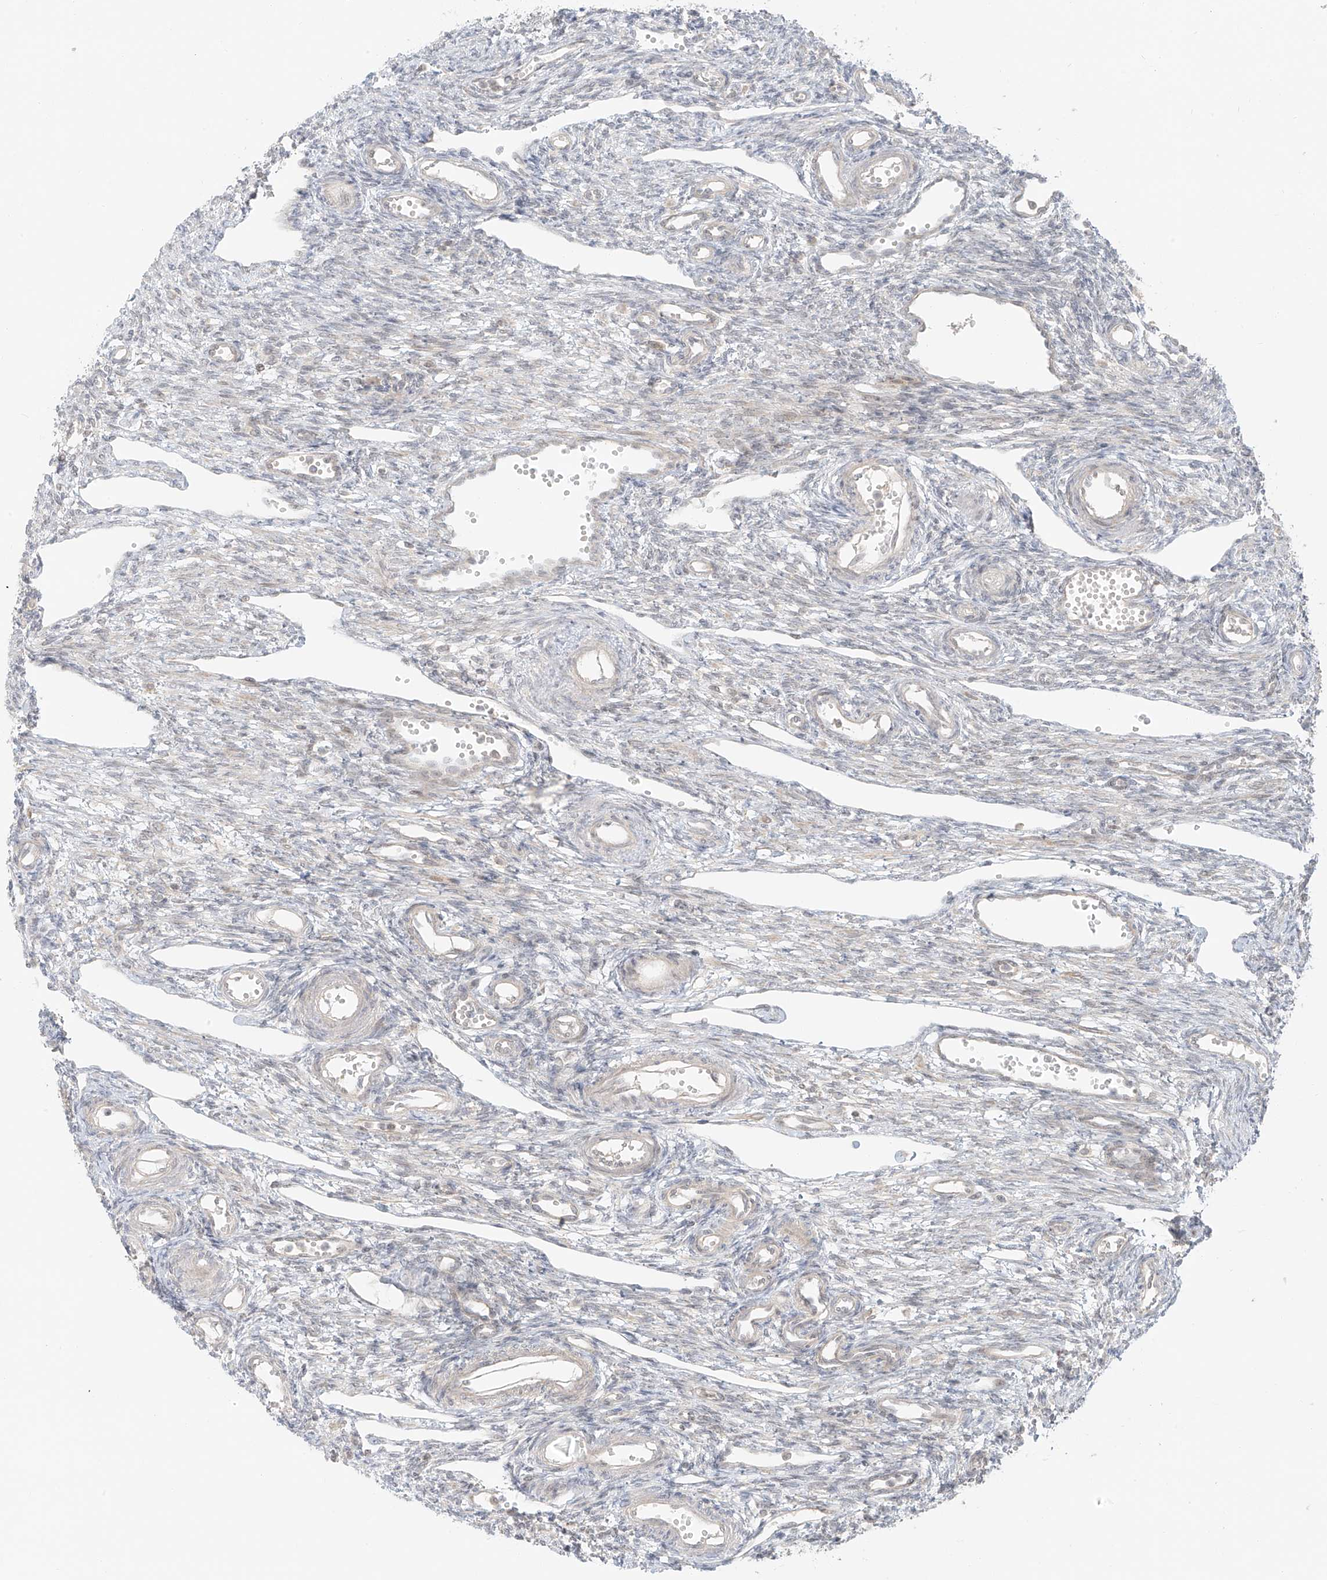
{"staining": {"intensity": "negative", "quantity": "none", "location": "none"}, "tissue": "ovary", "cell_type": "Follicle cells", "image_type": "normal", "snomed": [{"axis": "morphology", "description": "Normal tissue, NOS"}, {"axis": "morphology", "description": "Cyst, NOS"}, {"axis": "topography", "description": "Ovary"}], "caption": "The immunohistochemistry image has no significant staining in follicle cells of ovary. (Stains: DAB (3,3'-diaminobenzidine) IHC with hematoxylin counter stain, Microscopy: brightfield microscopy at high magnification).", "gene": "MIPEP", "patient": {"sex": "female", "age": 33}}